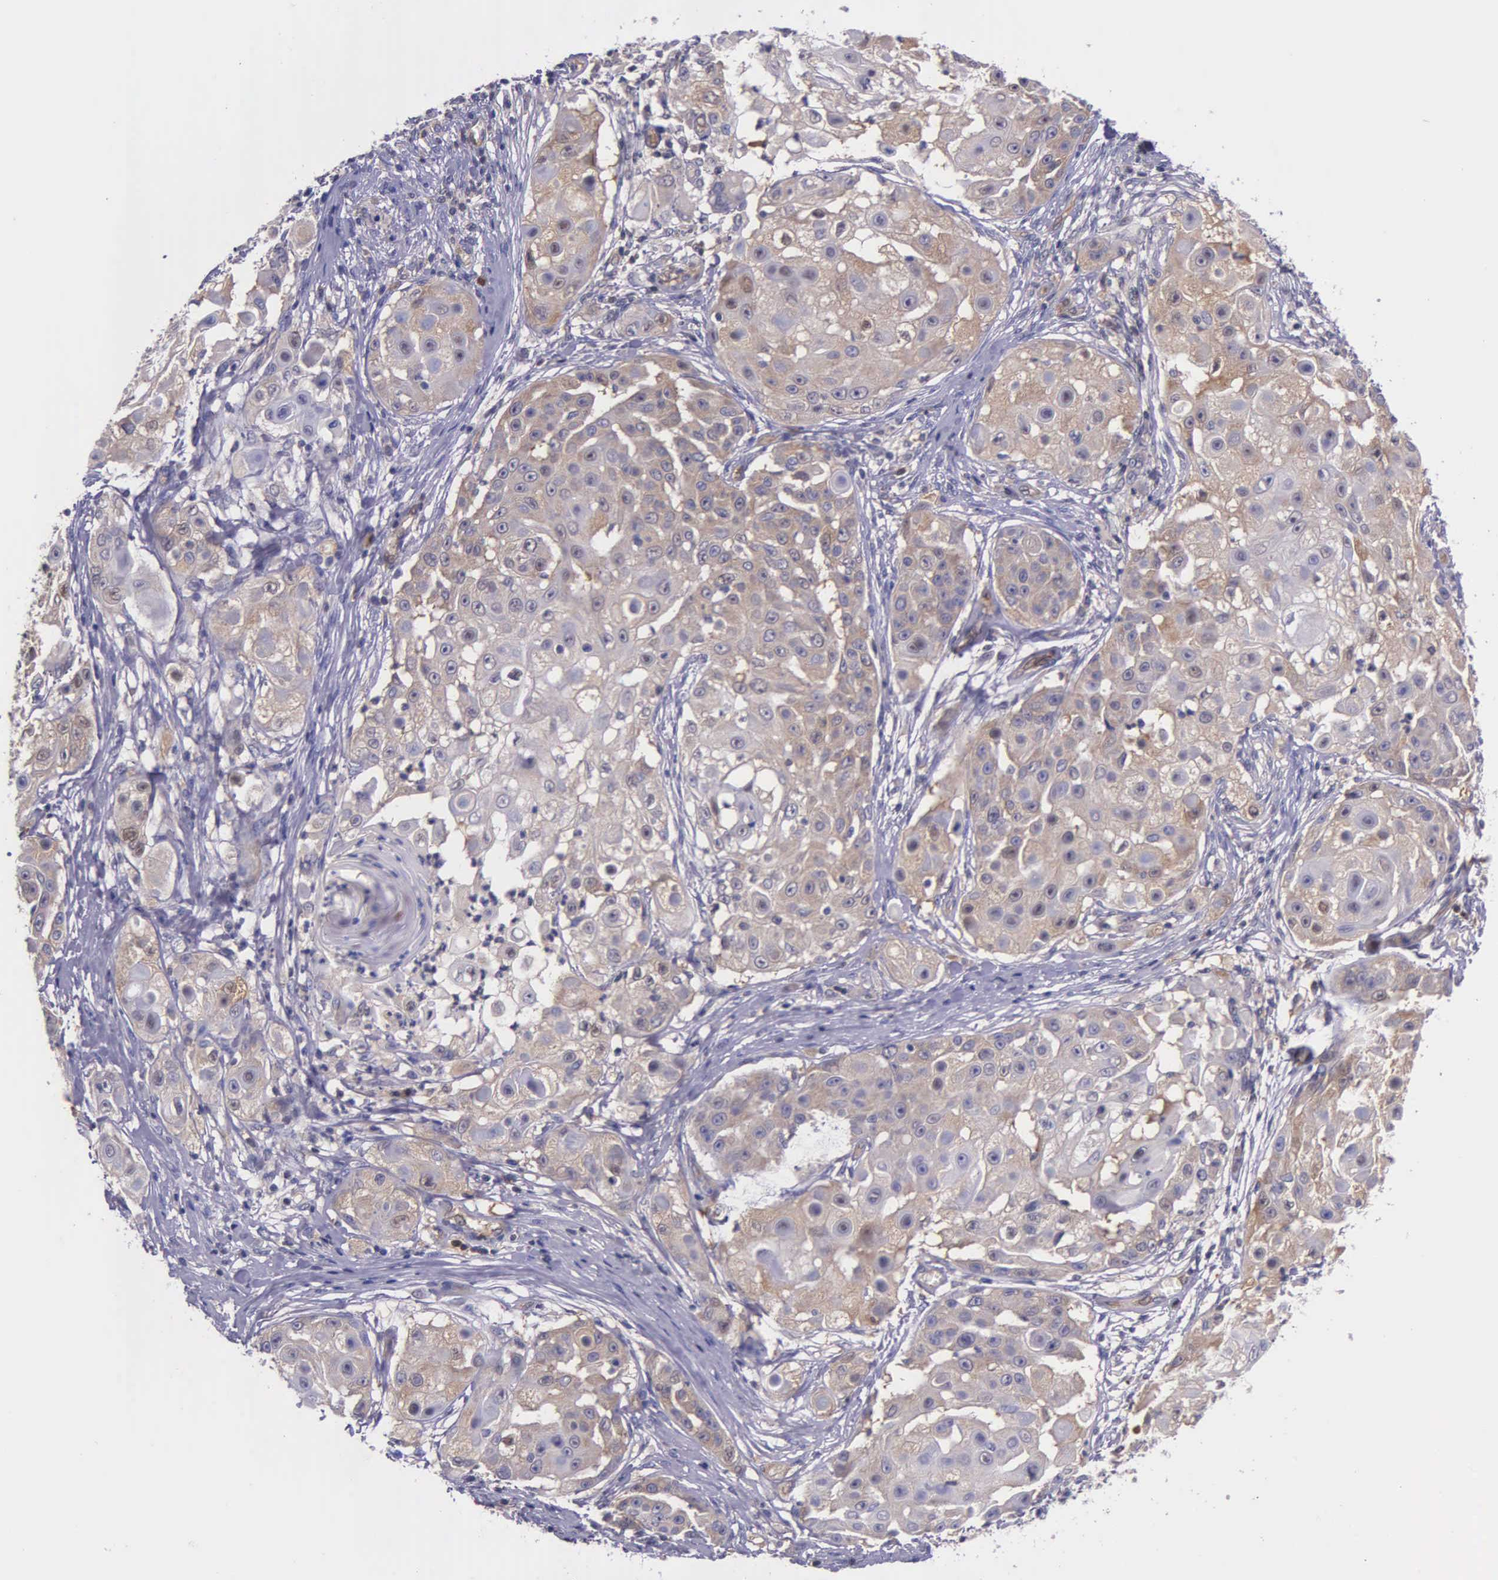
{"staining": {"intensity": "weak", "quantity": ">75%", "location": "nuclear"}, "tissue": "skin cancer", "cell_type": "Tumor cells", "image_type": "cancer", "snomed": [{"axis": "morphology", "description": "Squamous cell carcinoma, NOS"}, {"axis": "topography", "description": "Skin"}], "caption": "Immunohistochemical staining of skin cancer reveals low levels of weak nuclear staining in about >75% of tumor cells.", "gene": "GMPR2", "patient": {"sex": "female", "age": 57}}